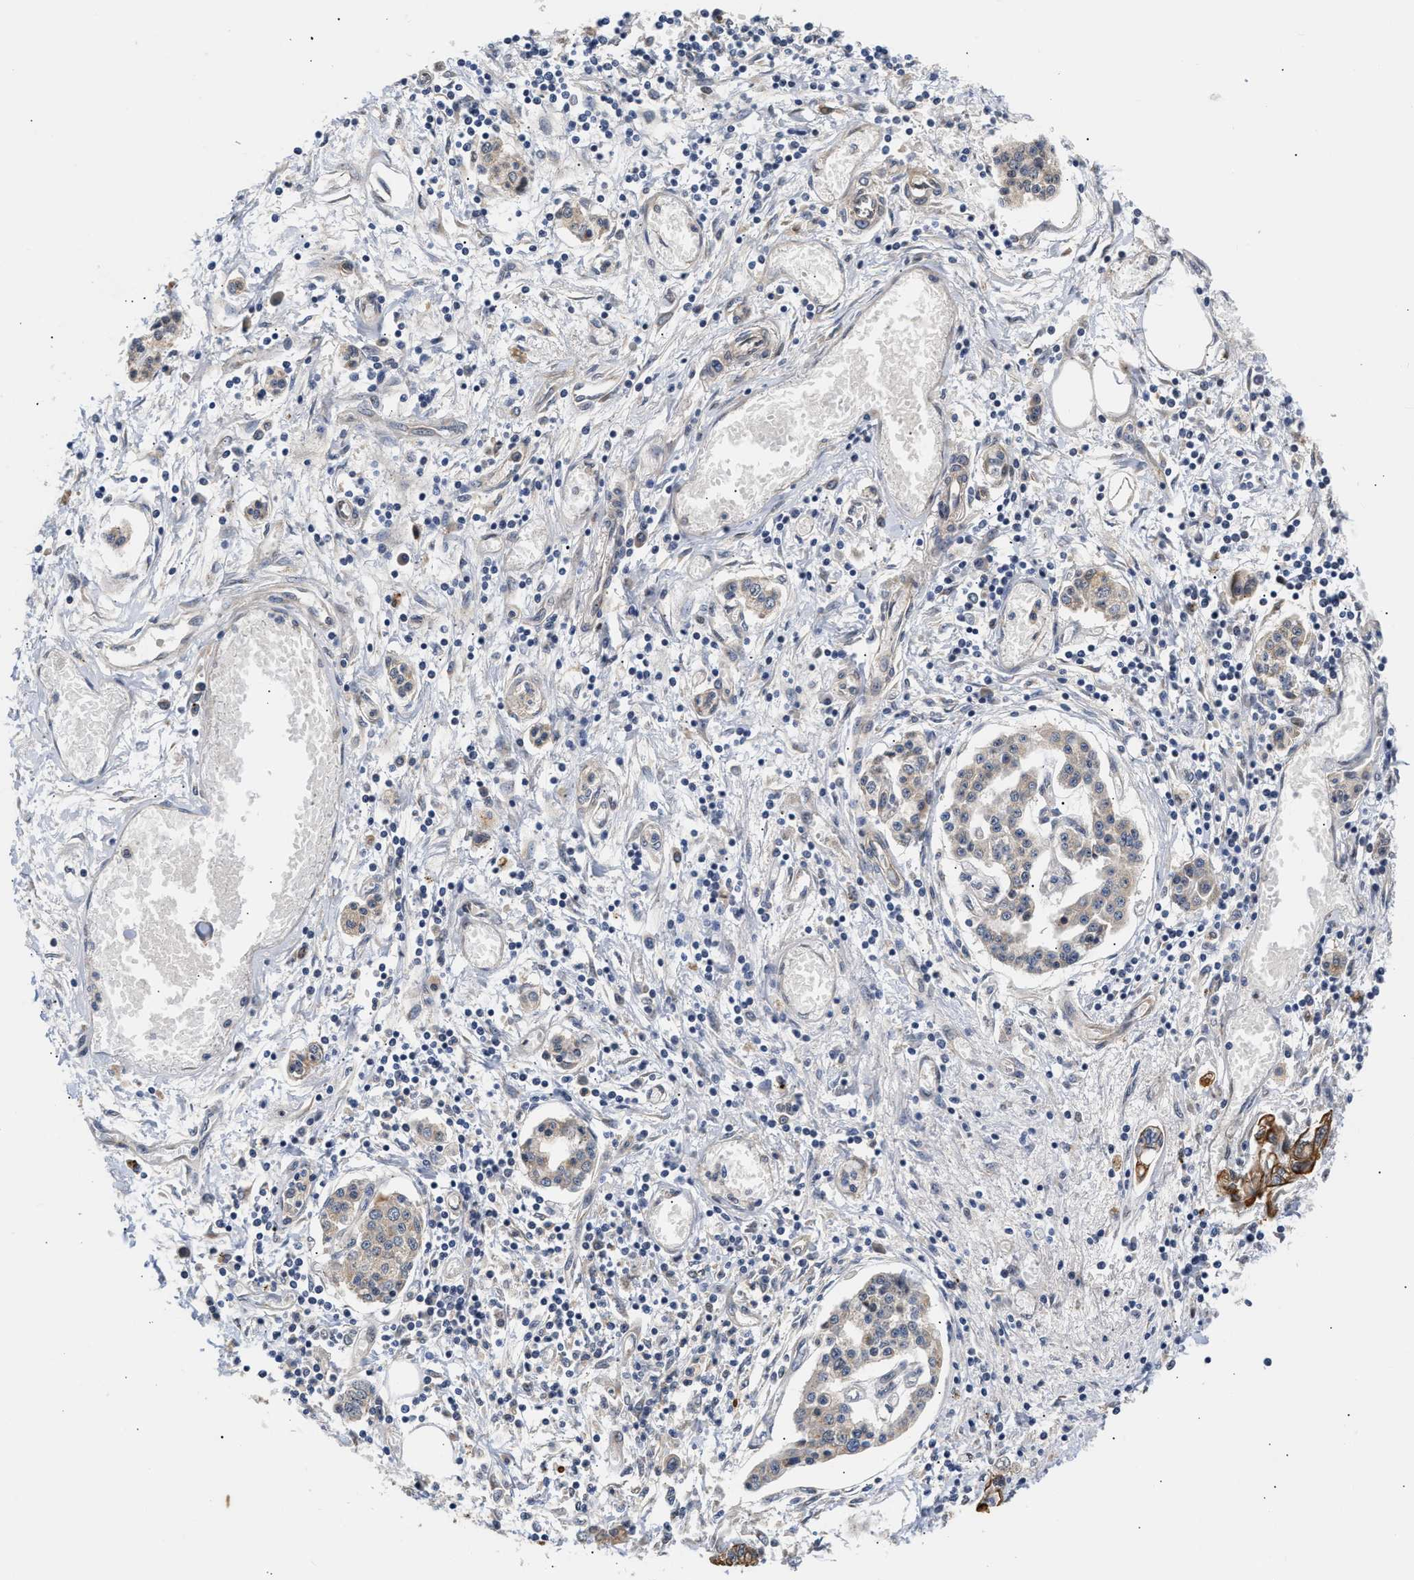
{"staining": {"intensity": "strong", "quantity": "25%-75%", "location": "cytoplasmic/membranous"}, "tissue": "pancreatic cancer", "cell_type": "Tumor cells", "image_type": "cancer", "snomed": [{"axis": "morphology", "description": "Adenocarcinoma, NOS"}, {"axis": "topography", "description": "Pancreas"}], "caption": "The immunohistochemical stain highlights strong cytoplasmic/membranous staining in tumor cells of pancreatic adenocarcinoma tissue. (IHC, brightfield microscopy, high magnification).", "gene": "CCDC146", "patient": {"sex": "male", "age": 56}}